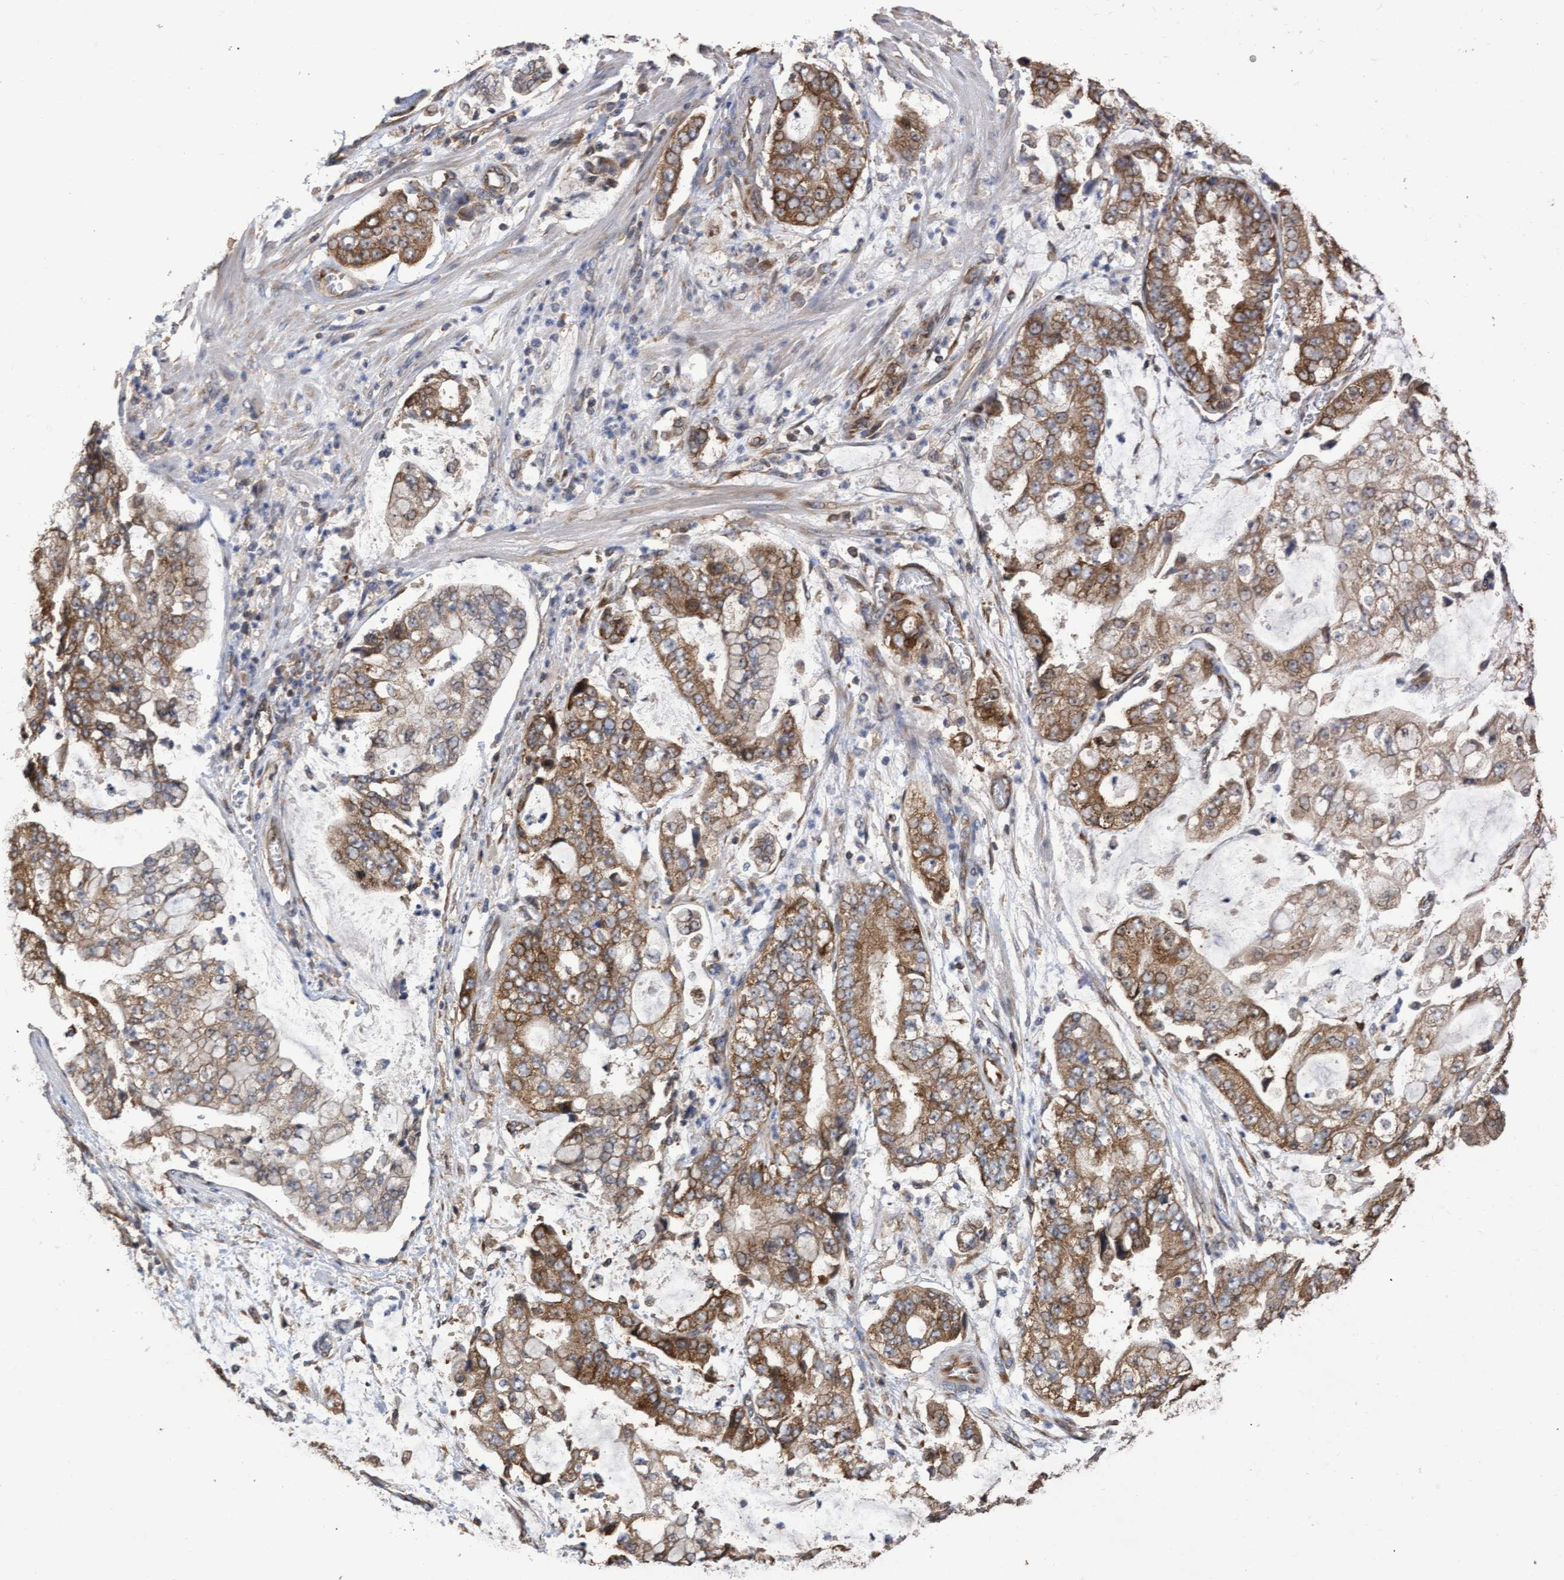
{"staining": {"intensity": "moderate", "quantity": ">75%", "location": "cytoplasmic/membranous"}, "tissue": "stomach cancer", "cell_type": "Tumor cells", "image_type": "cancer", "snomed": [{"axis": "morphology", "description": "Adenocarcinoma, NOS"}, {"axis": "topography", "description": "Stomach"}], "caption": "Tumor cells display medium levels of moderate cytoplasmic/membranous expression in approximately >75% of cells in human stomach cancer.", "gene": "ABCF2", "patient": {"sex": "male", "age": 76}}